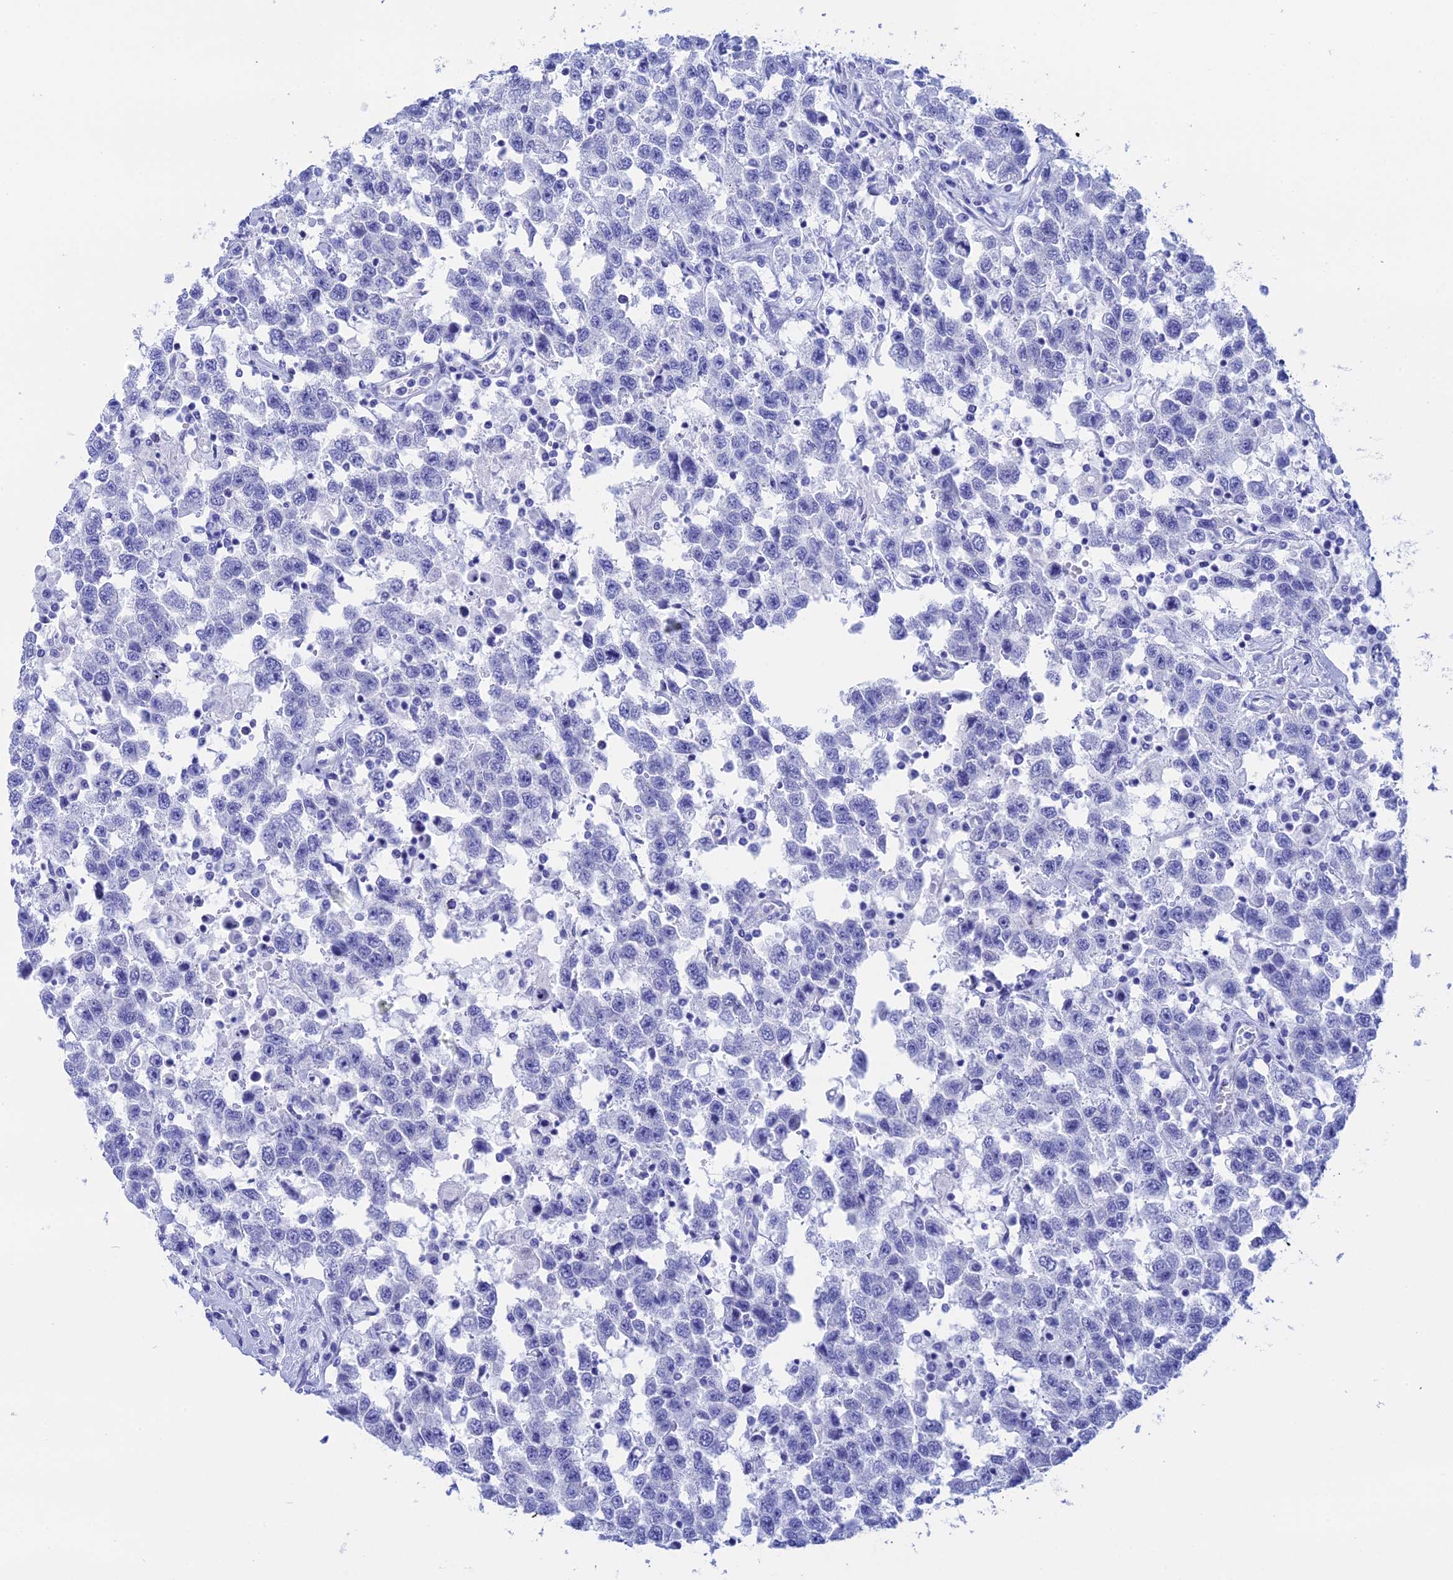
{"staining": {"intensity": "negative", "quantity": "none", "location": "none"}, "tissue": "testis cancer", "cell_type": "Tumor cells", "image_type": "cancer", "snomed": [{"axis": "morphology", "description": "Seminoma, NOS"}, {"axis": "topography", "description": "Testis"}], "caption": "Protein analysis of testis cancer (seminoma) shows no significant staining in tumor cells. The staining was performed using DAB (3,3'-diaminobenzidine) to visualize the protein expression in brown, while the nuclei were stained in blue with hematoxylin (Magnification: 20x).", "gene": "TEX101", "patient": {"sex": "male", "age": 41}}